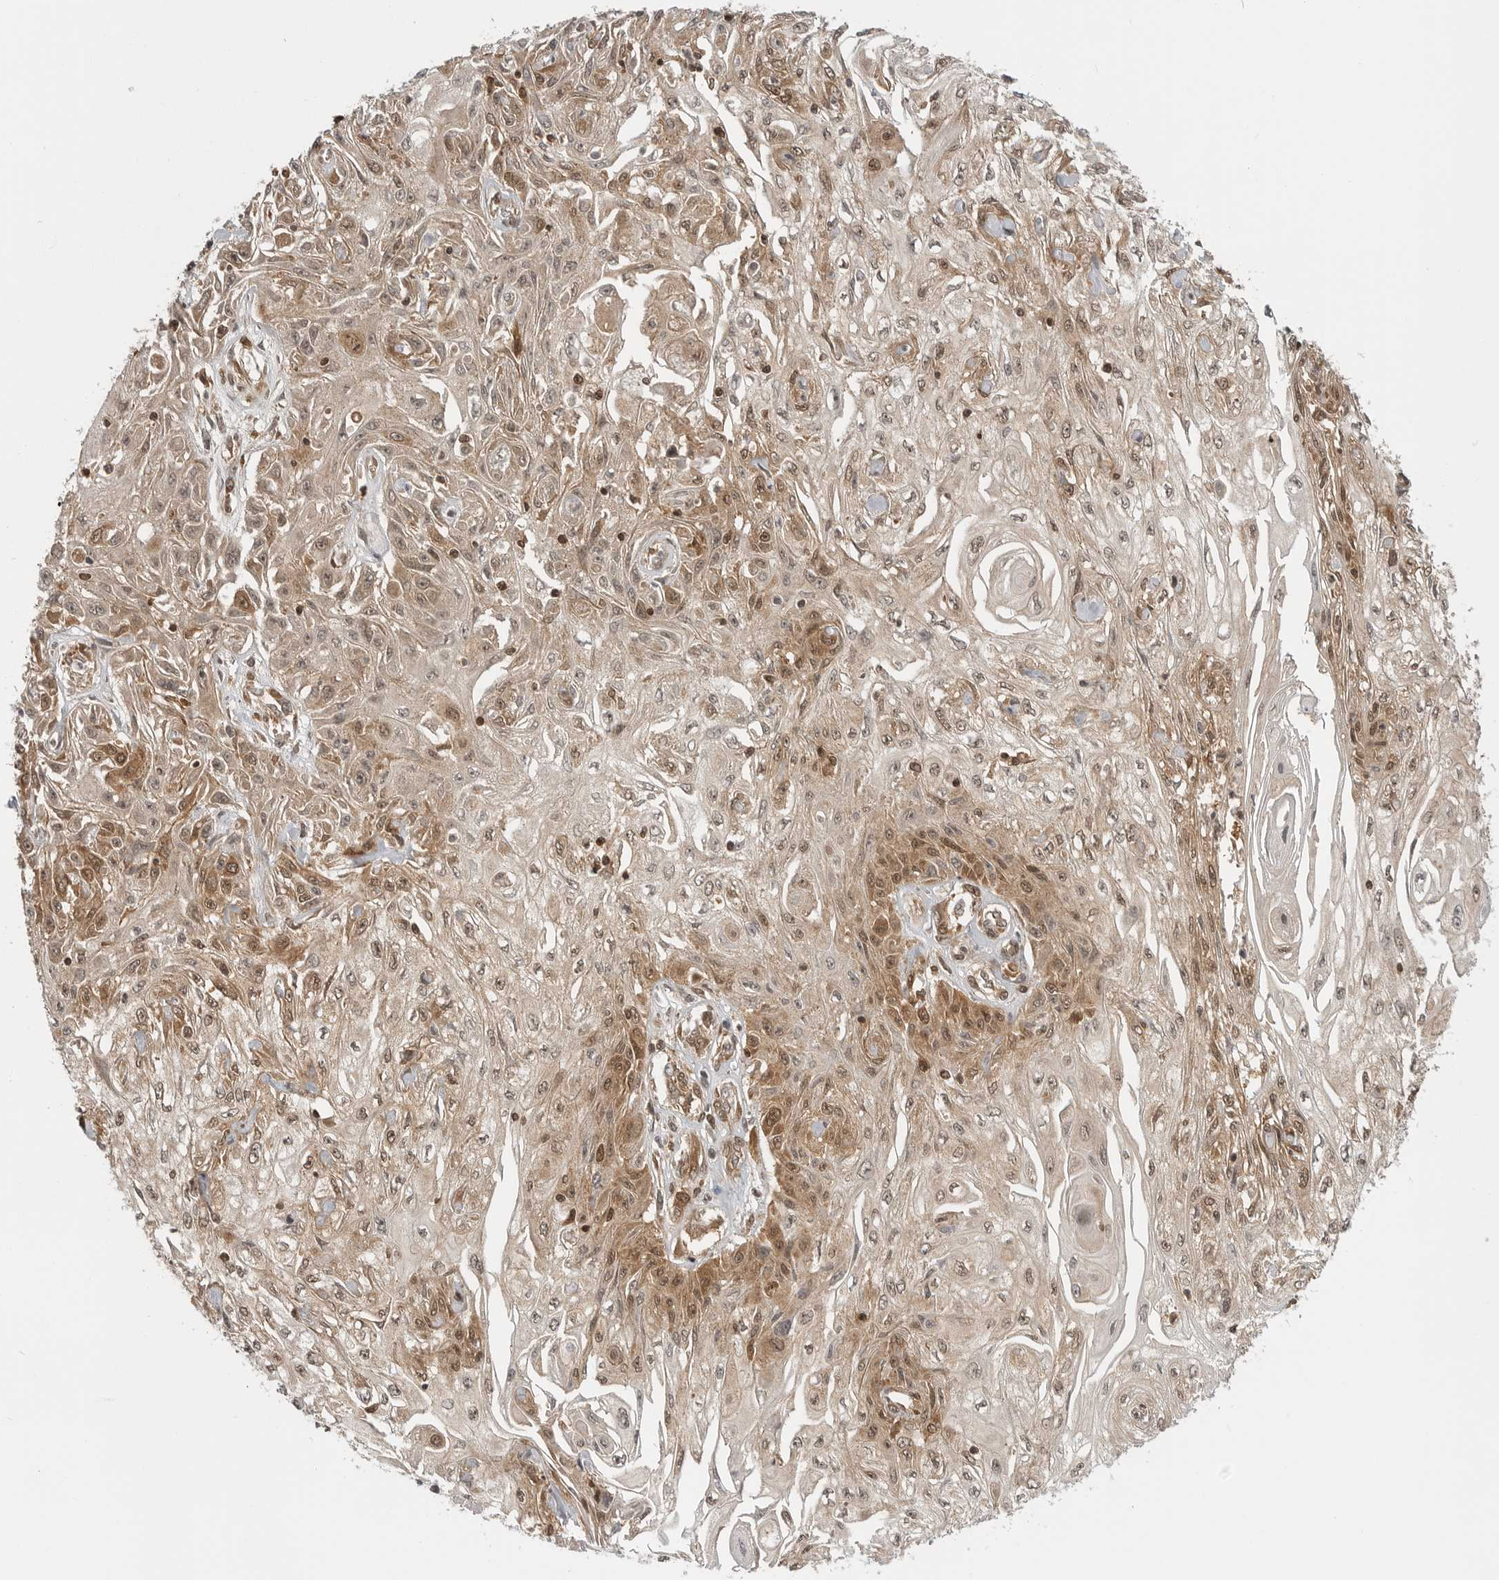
{"staining": {"intensity": "moderate", "quantity": ">75%", "location": "cytoplasmic/membranous,nuclear"}, "tissue": "skin cancer", "cell_type": "Tumor cells", "image_type": "cancer", "snomed": [{"axis": "morphology", "description": "Squamous cell carcinoma, NOS"}, {"axis": "morphology", "description": "Squamous cell carcinoma, metastatic, NOS"}, {"axis": "topography", "description": "Skin"}, {"axis": "topography", "description": "Lymph node"}], "caption": "Immunohistochemical staining of skin cancer demonstrates medium levels of moderate cytoplasmic/membranous and nuclear expression in approximately >75% of tumor cells.", "gene": "SZRD1", "patient": {"sex": "male", "age": 75}}